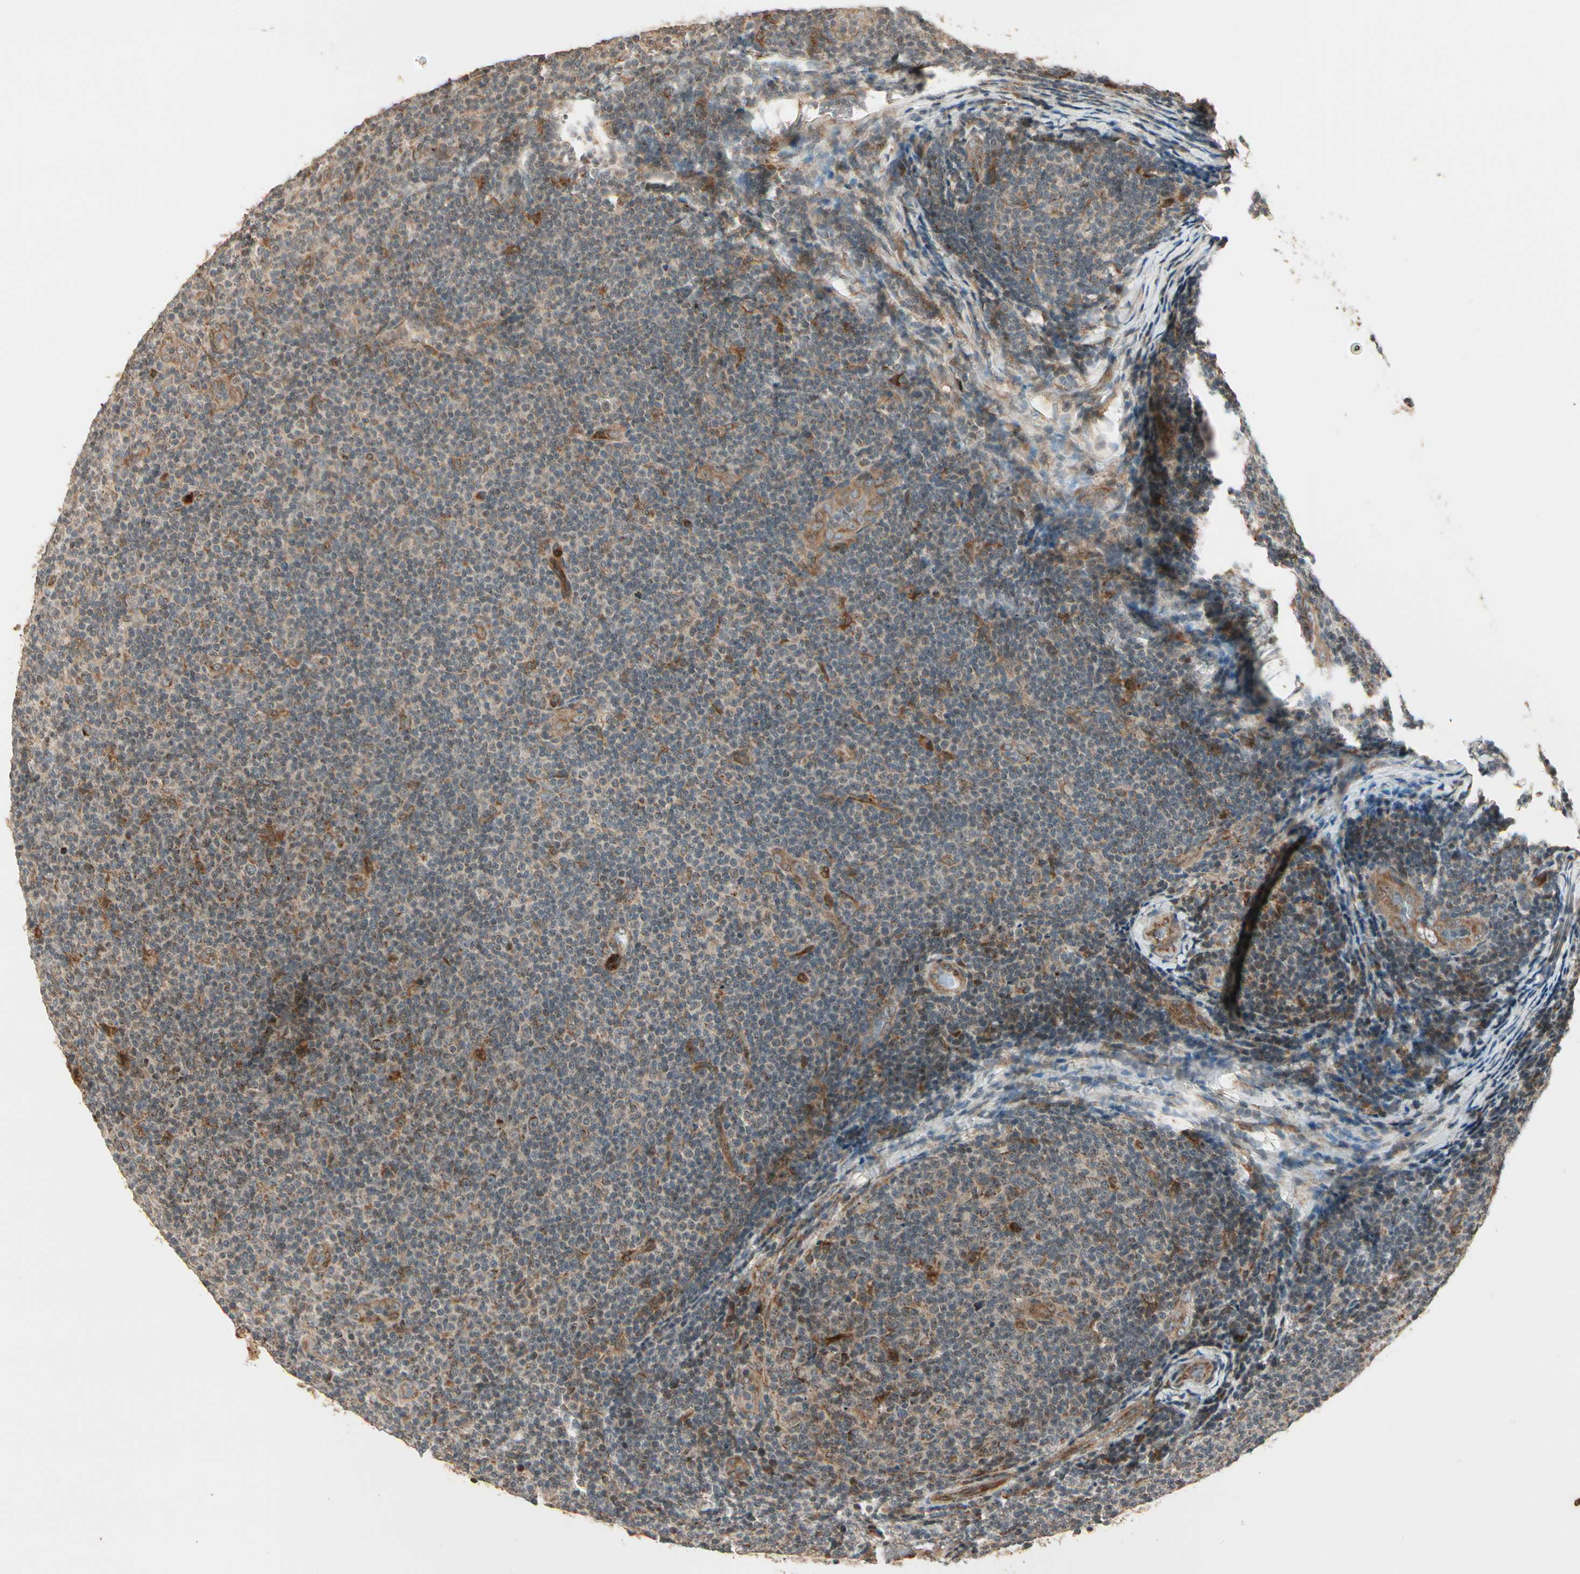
{"staining": {"intensity": "weak", "quantity": "<25%", "location": "cytoplasmic/membranous"}, "tissue": "lymphoma", "cell_type": "Tumor cells", "image_type": "cancer", "snomed": [{"axis": "morphology", "description": "Malignant lymphoma, non-Hodgkin's type, Low grade"}, {"axis": "topography", "description": "Lymph node"}], "caption": "Protein analysis of lymphoma demonstrates no significant positivity in tumor cells. (Brightfield microscopy of DAB (3,3'-diaminobenzidine) immunohistochemistry (IHC) at high magnification).", "gene": "GLUL", "patient": {"sex": "male", "age": 83}}